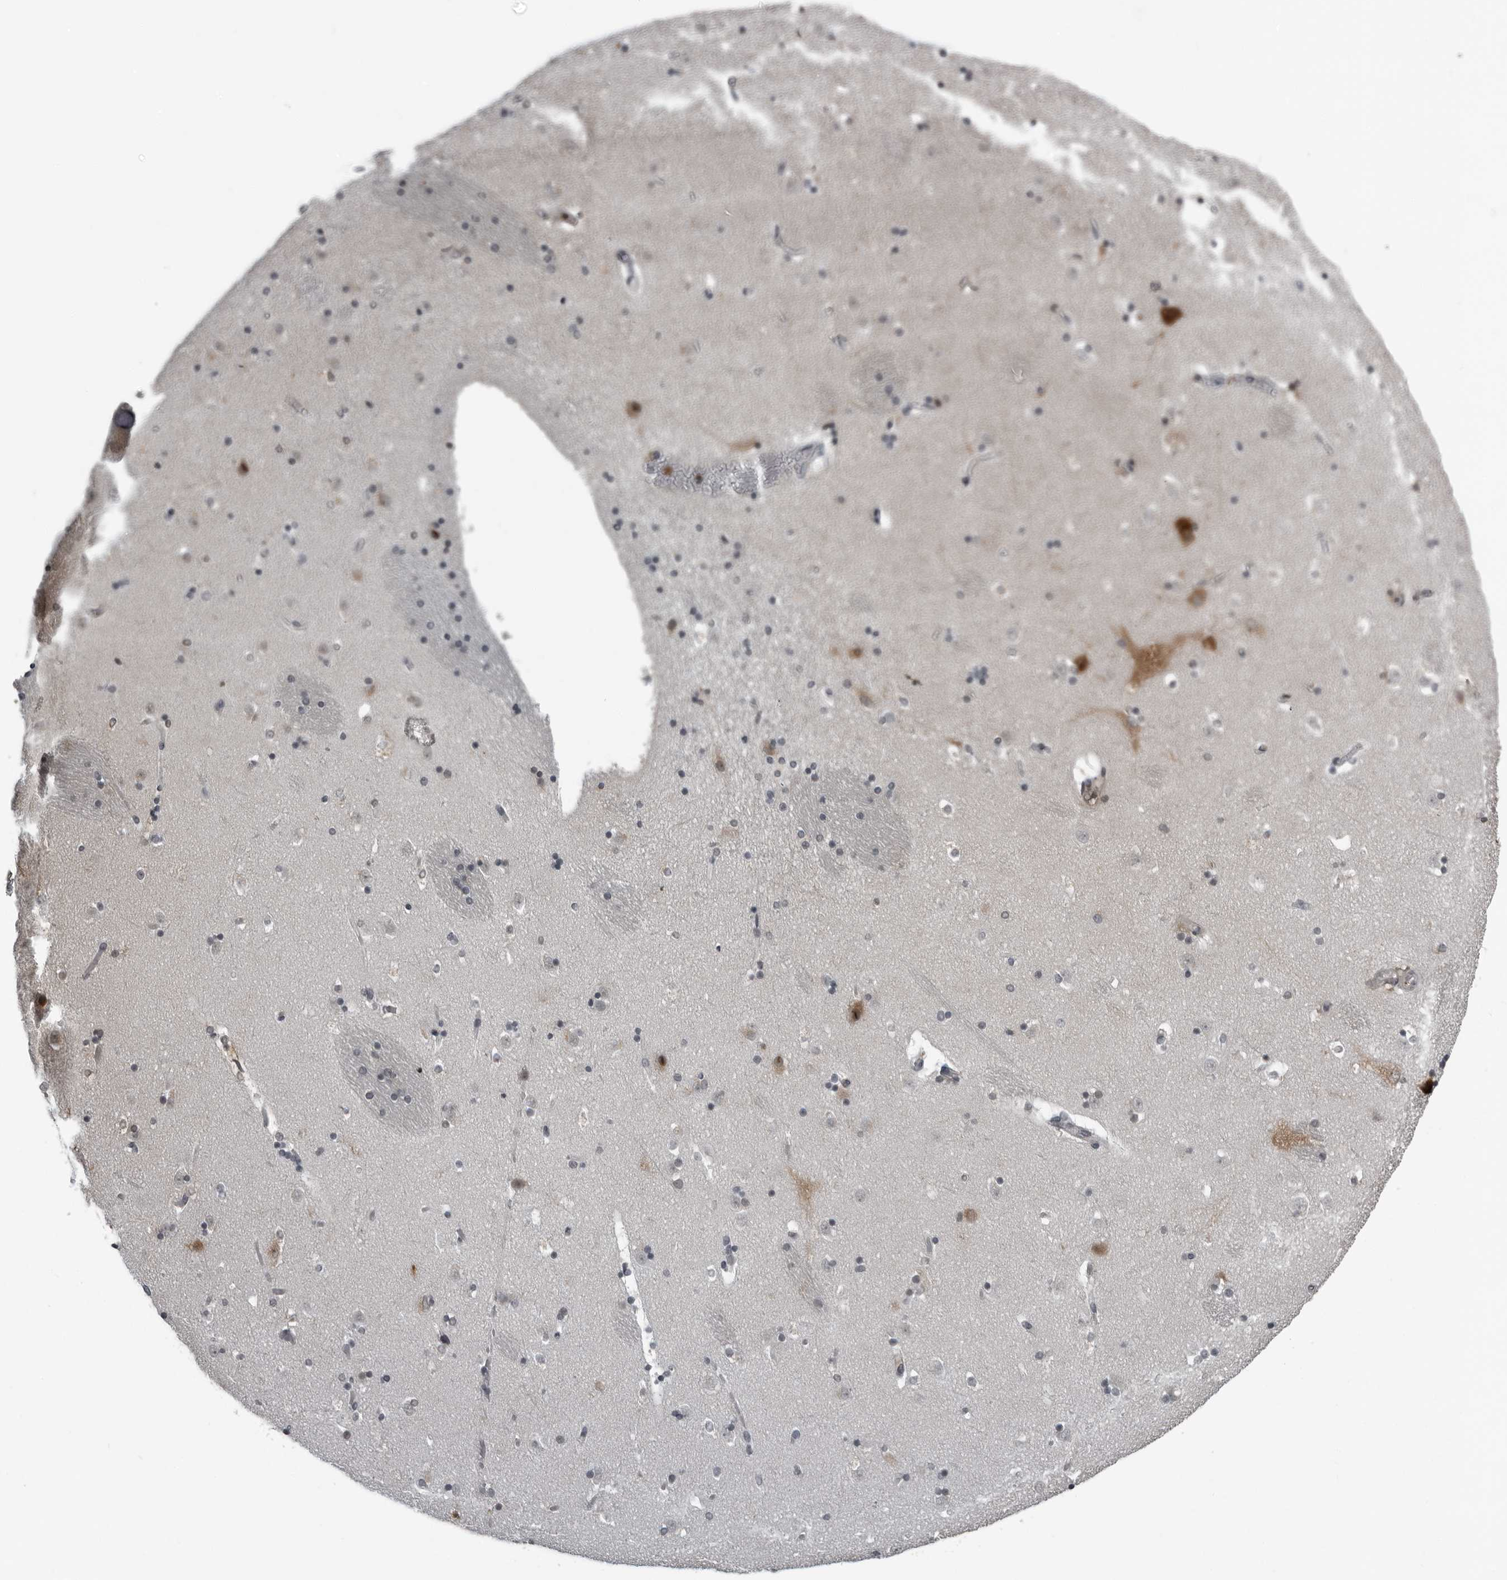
{"staining": {"intensity": "weak", "quantity": "<25%", "location": "nuclear"}, "tissue": "caudate", "cell_type": "Glial cells", "image_type": "normal", "snomed": [{"axis": "morphology", "description": "Normal tissue, NOS"}, {"axis": "topography", "description": "Lateral ventricle wall"}], "caption": "Immunohistochemistry image of normal caudate stained for a protein (brown), which shows no staining in glial cells.", "gene": "RTCA", "patient": {"sex": "male", "age": 45}}